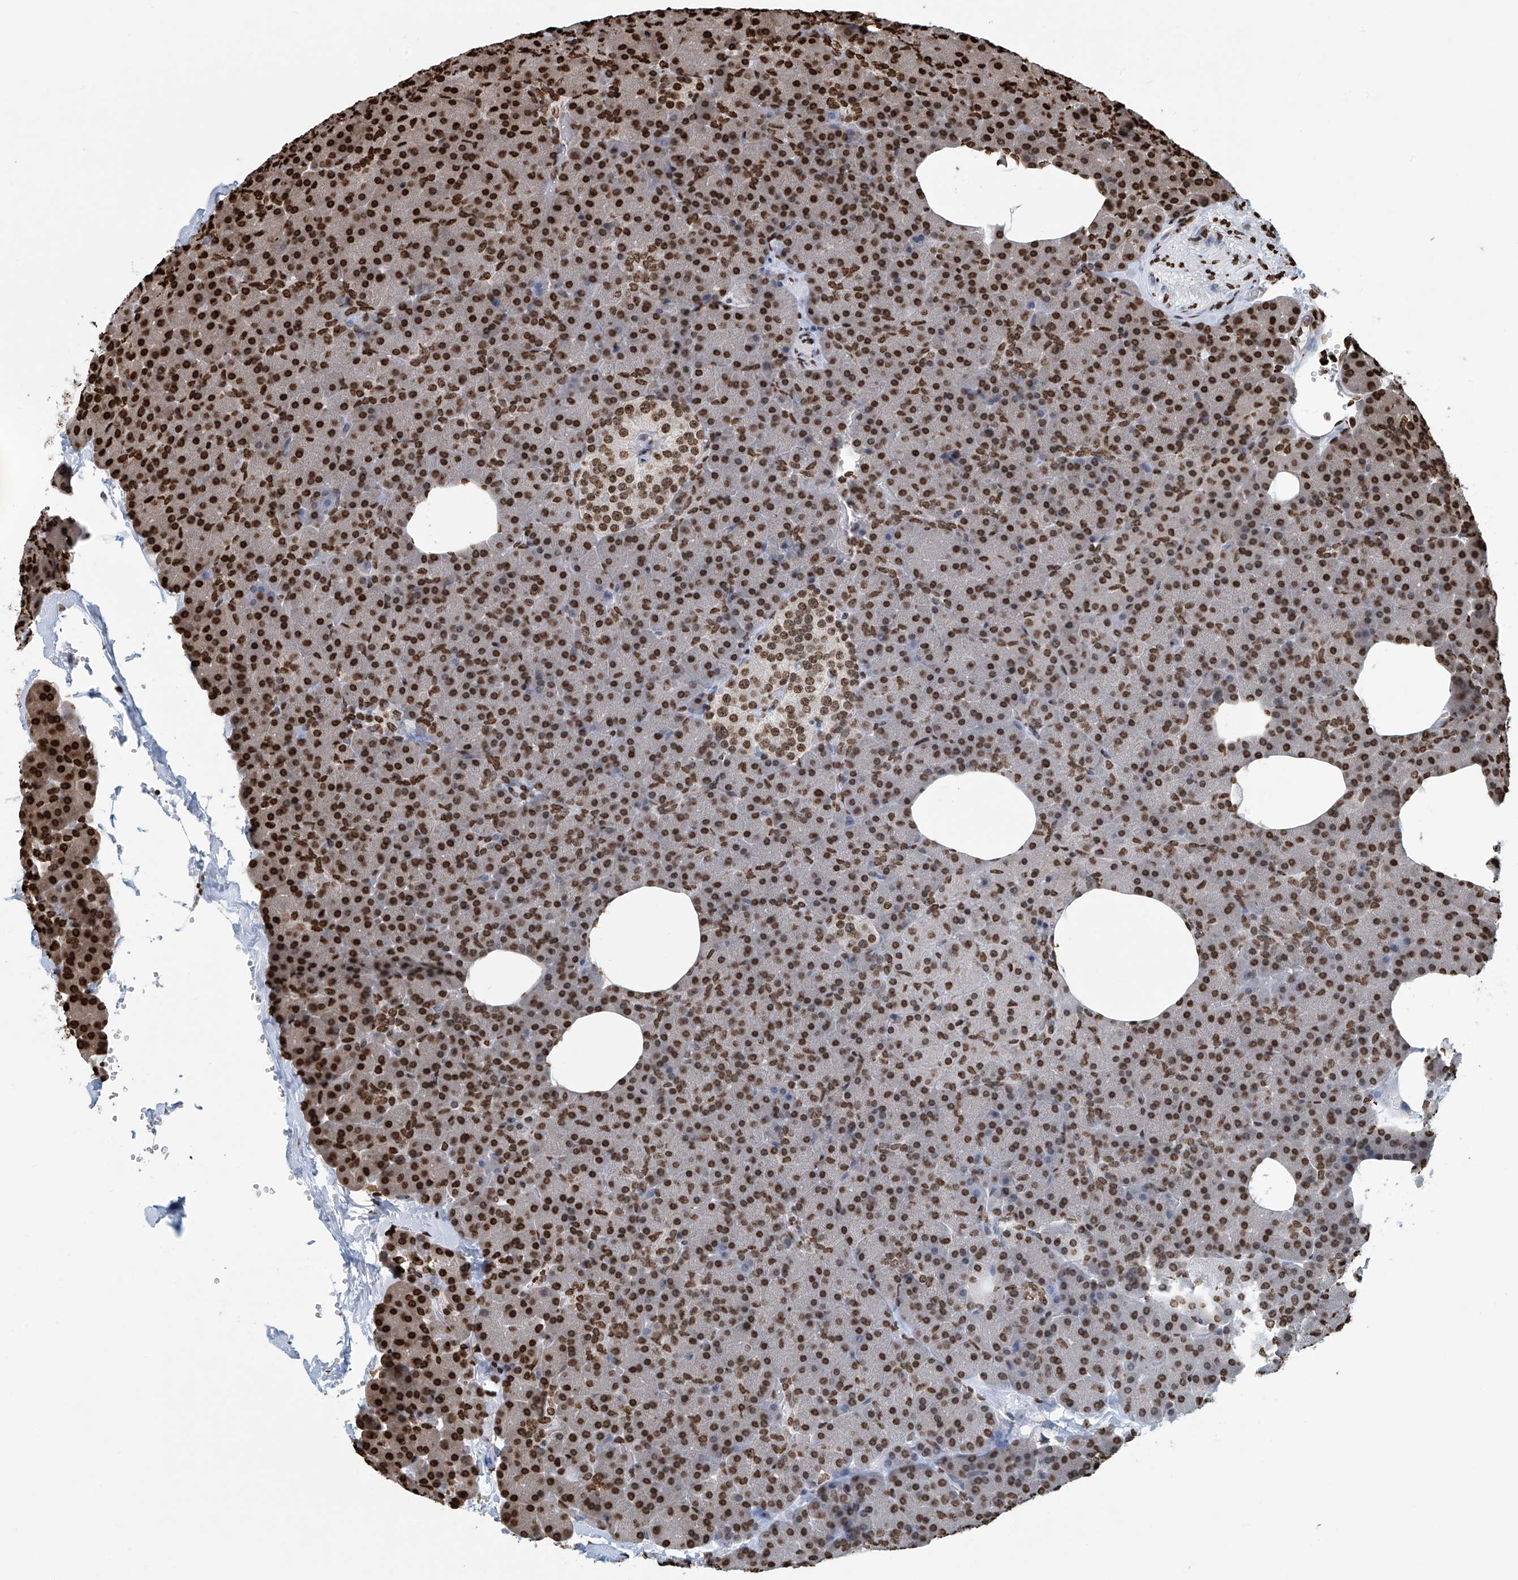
{"staining": {"intensity": "strong", "quantity": ">75%", "location": "nuclear"}, "tissue": "pancreas", "cell_type": "Exocrine glandular cells", "image_type": "normal", "snomed": [{"axis": "morphology", "description": "Normal tissue, NOS"}, {"axis": "morphology", "description": "Carcinoid, malignant, NOS"}, {"axis": "topography", "description": "Pancreas"}], "caption": "Human pancreas stained for a protein (brown) shows strong nuclear positive staining in approximately >75% of exocrine glandular cells.", "gene": "DPPA2", "patient": {"sex": "female", "age": 35}}